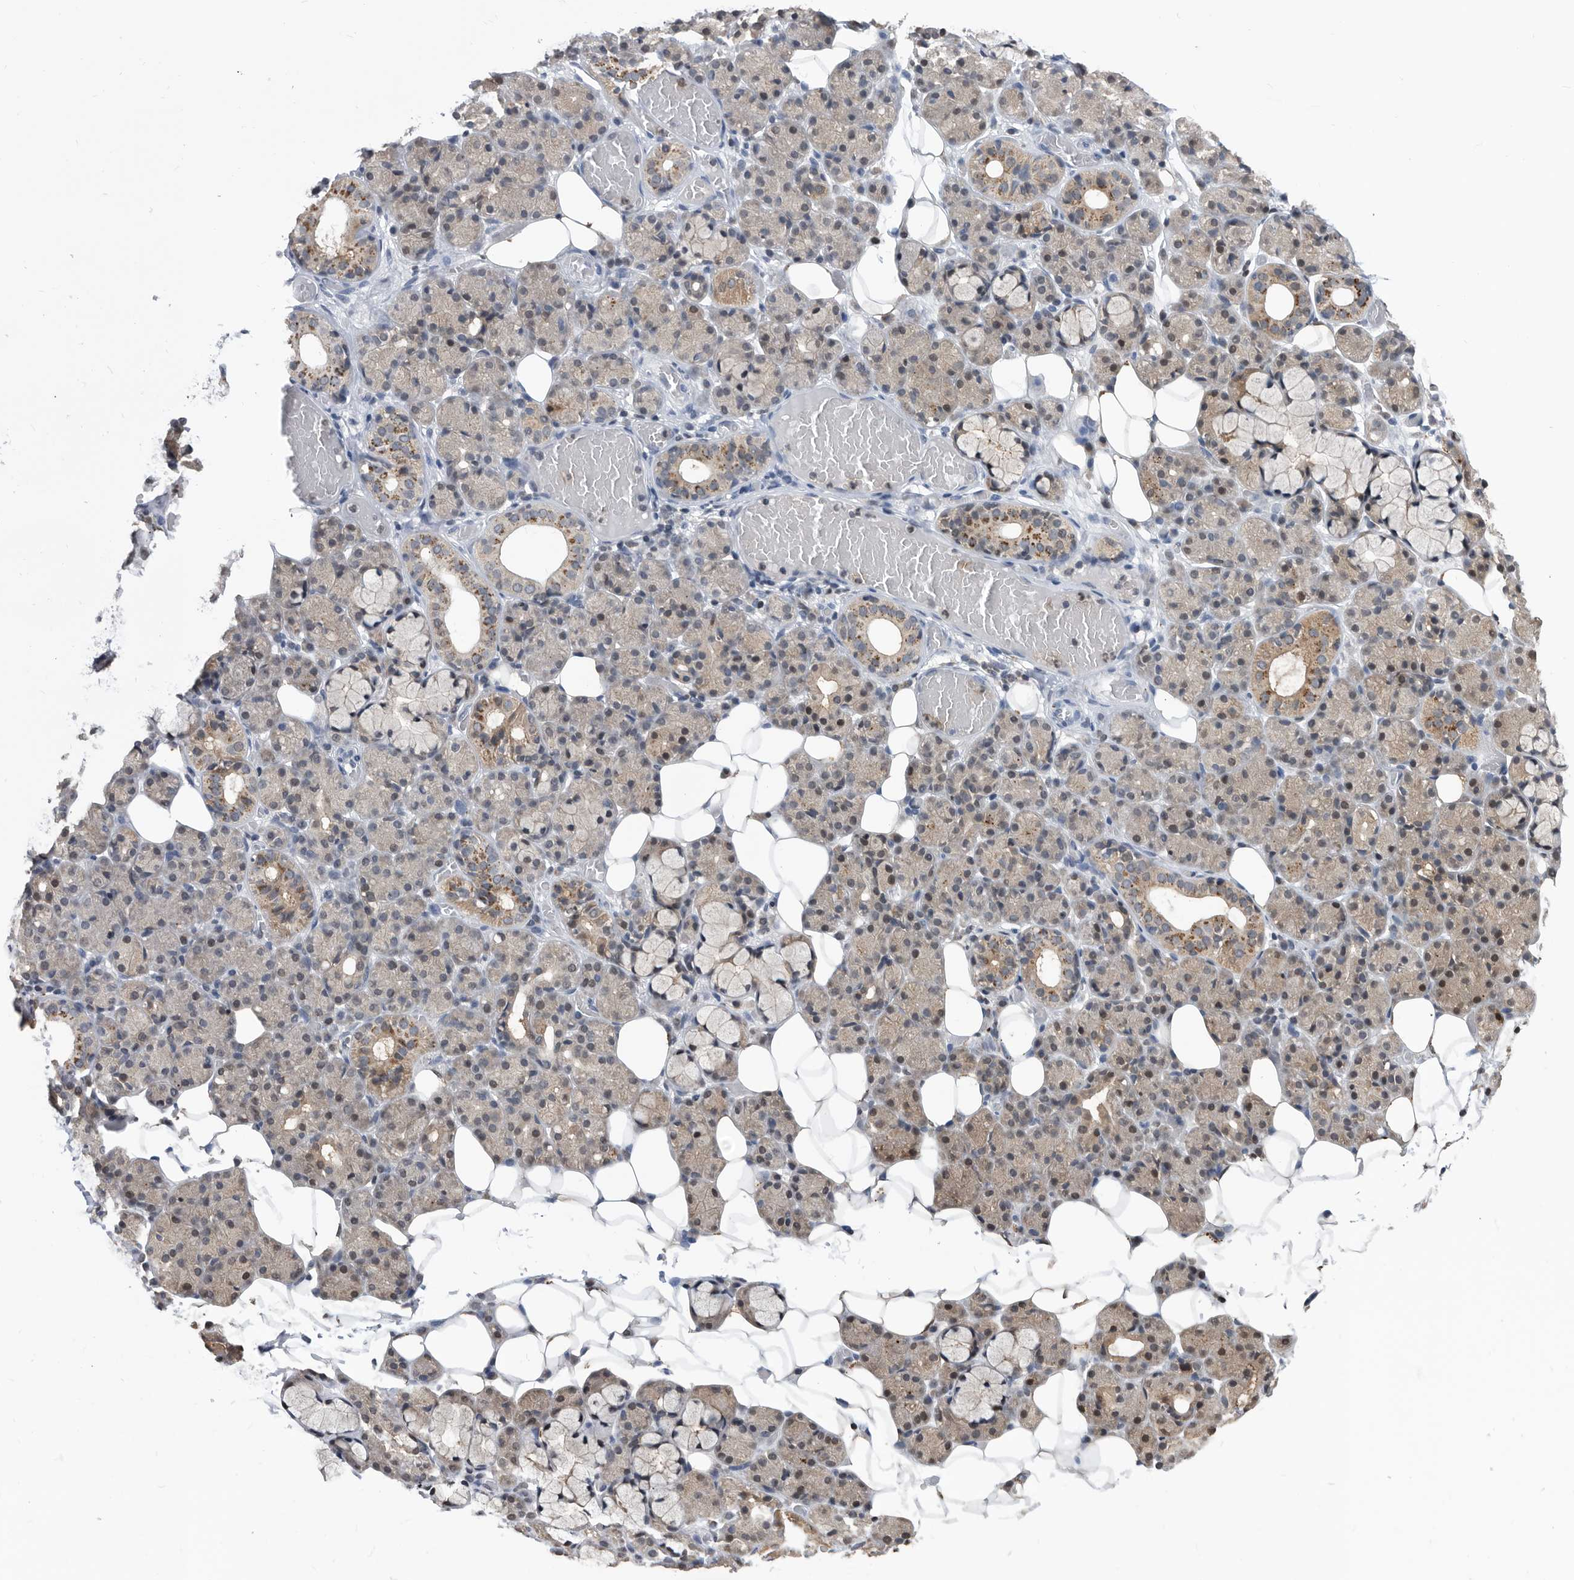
{"staining": {"intensity": "moderate", "quantity": "25%-75%", "location": "cytoplasmic/membranous"}, "tissue": "salivary gland", "cell_type": "Glandular cells", "image_type": "normal", "snomed": [{"axis": "morphology", "description": "Normal tissue, NOS"}, {"axis": "topography", "description": "Salivary gland"}], "caption": "Immunohistochemistry histopathology image of normal salivary gland: human salivary gland stained using IHC reveals medium levels of moderate protein expression localized specifically in the cytoplasmic/membranous of glandular cells, appearing as a cytoplasmic/membranous brown color.", "gene": "TSTD1", "patient": {"sex": "male", "age": 63}}